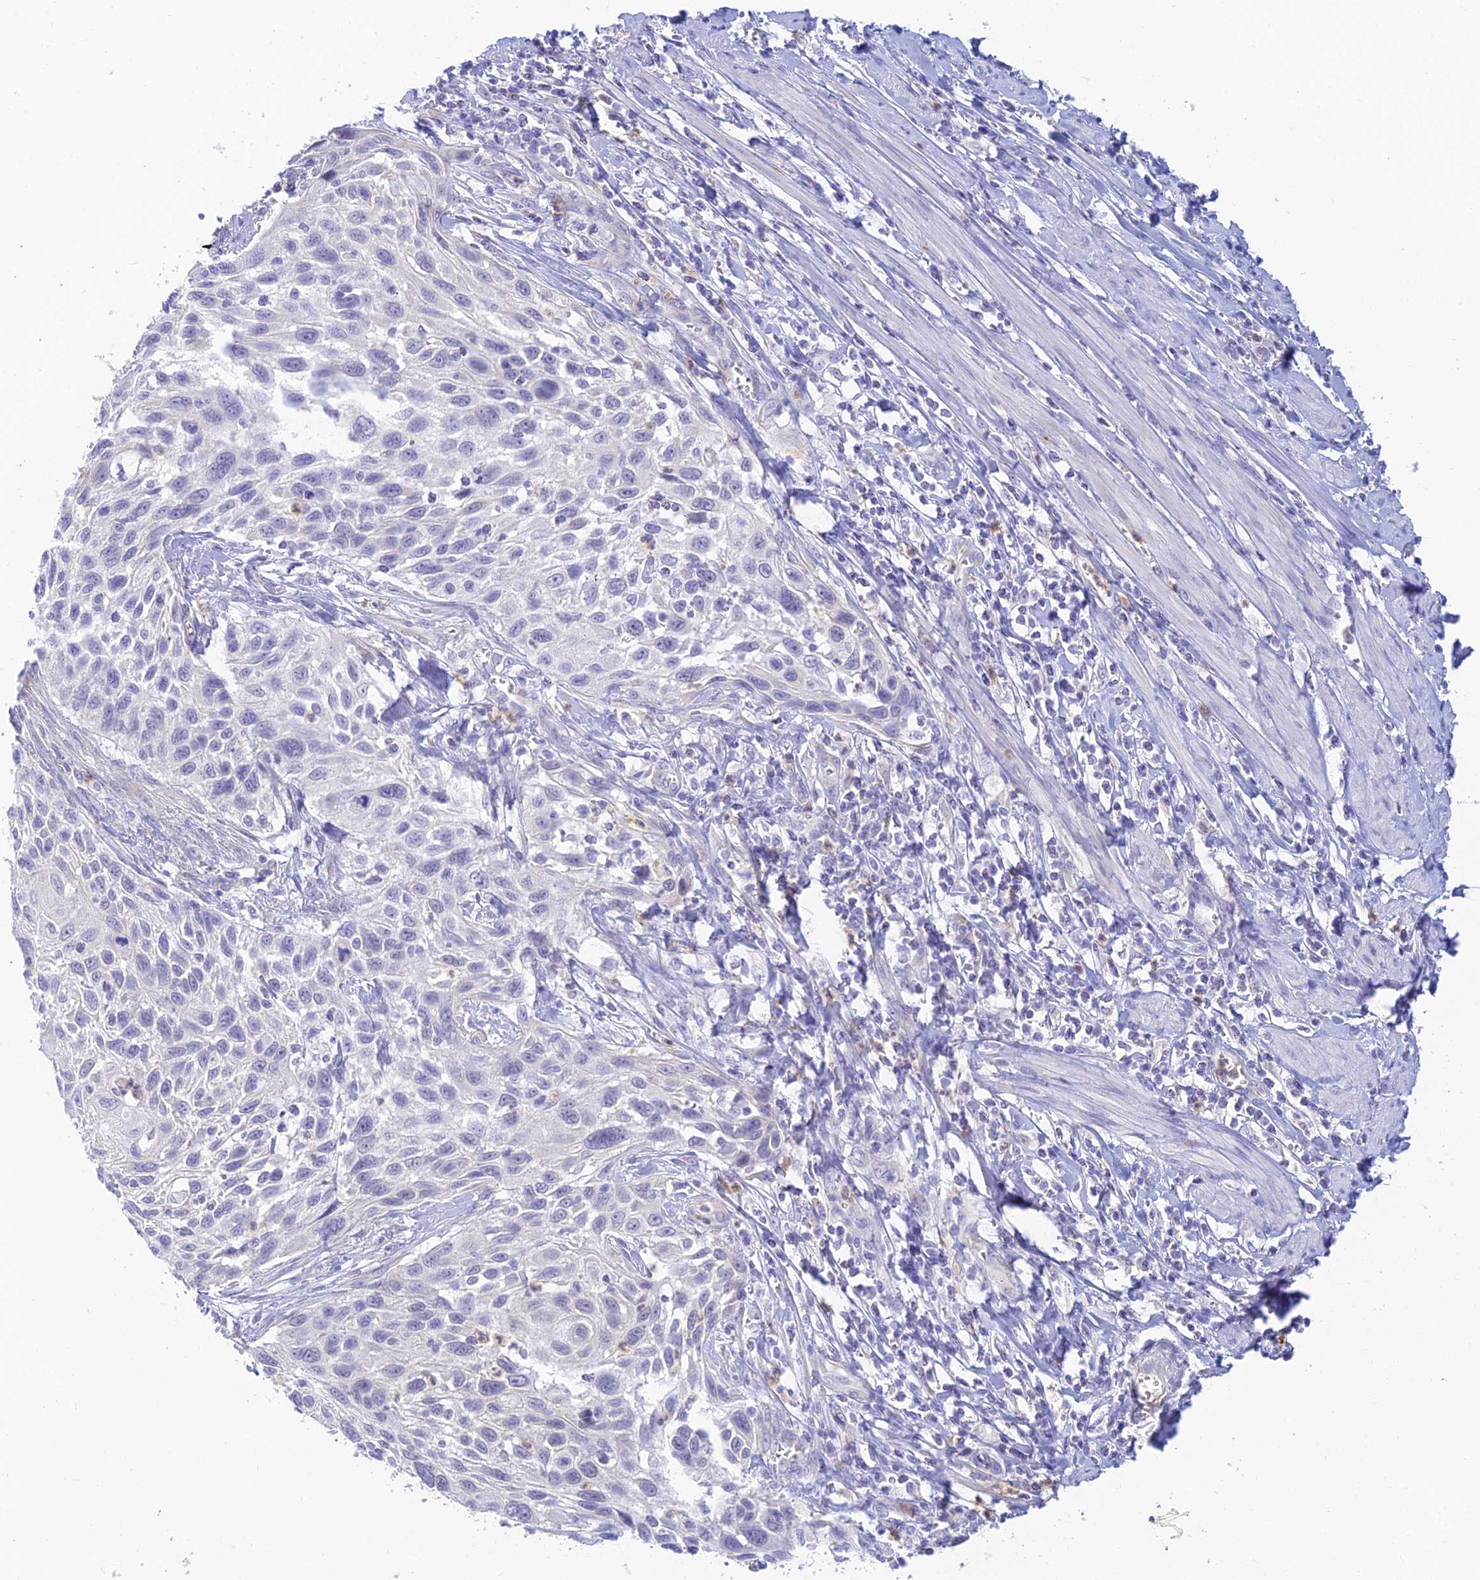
{"staining": {"intensity": "negative", "quantity": "none", "location": "none"}, "tissue": "cervical cancer", "cell_type": "Tumor cells", "image_type": "cancer", "snomed": [{"axis": "morphology", "description": "Squamous cell carcinoma, NOS"}, {"axis": "topography", "description": "Cervix"}], "caption": "Histopathology image shows no protein staining in tumor cells of cervical cancer (squamous cell carcinoma) tissue.", "gene": "INTS13", "patient": {"sex": "female", "age": 70}}